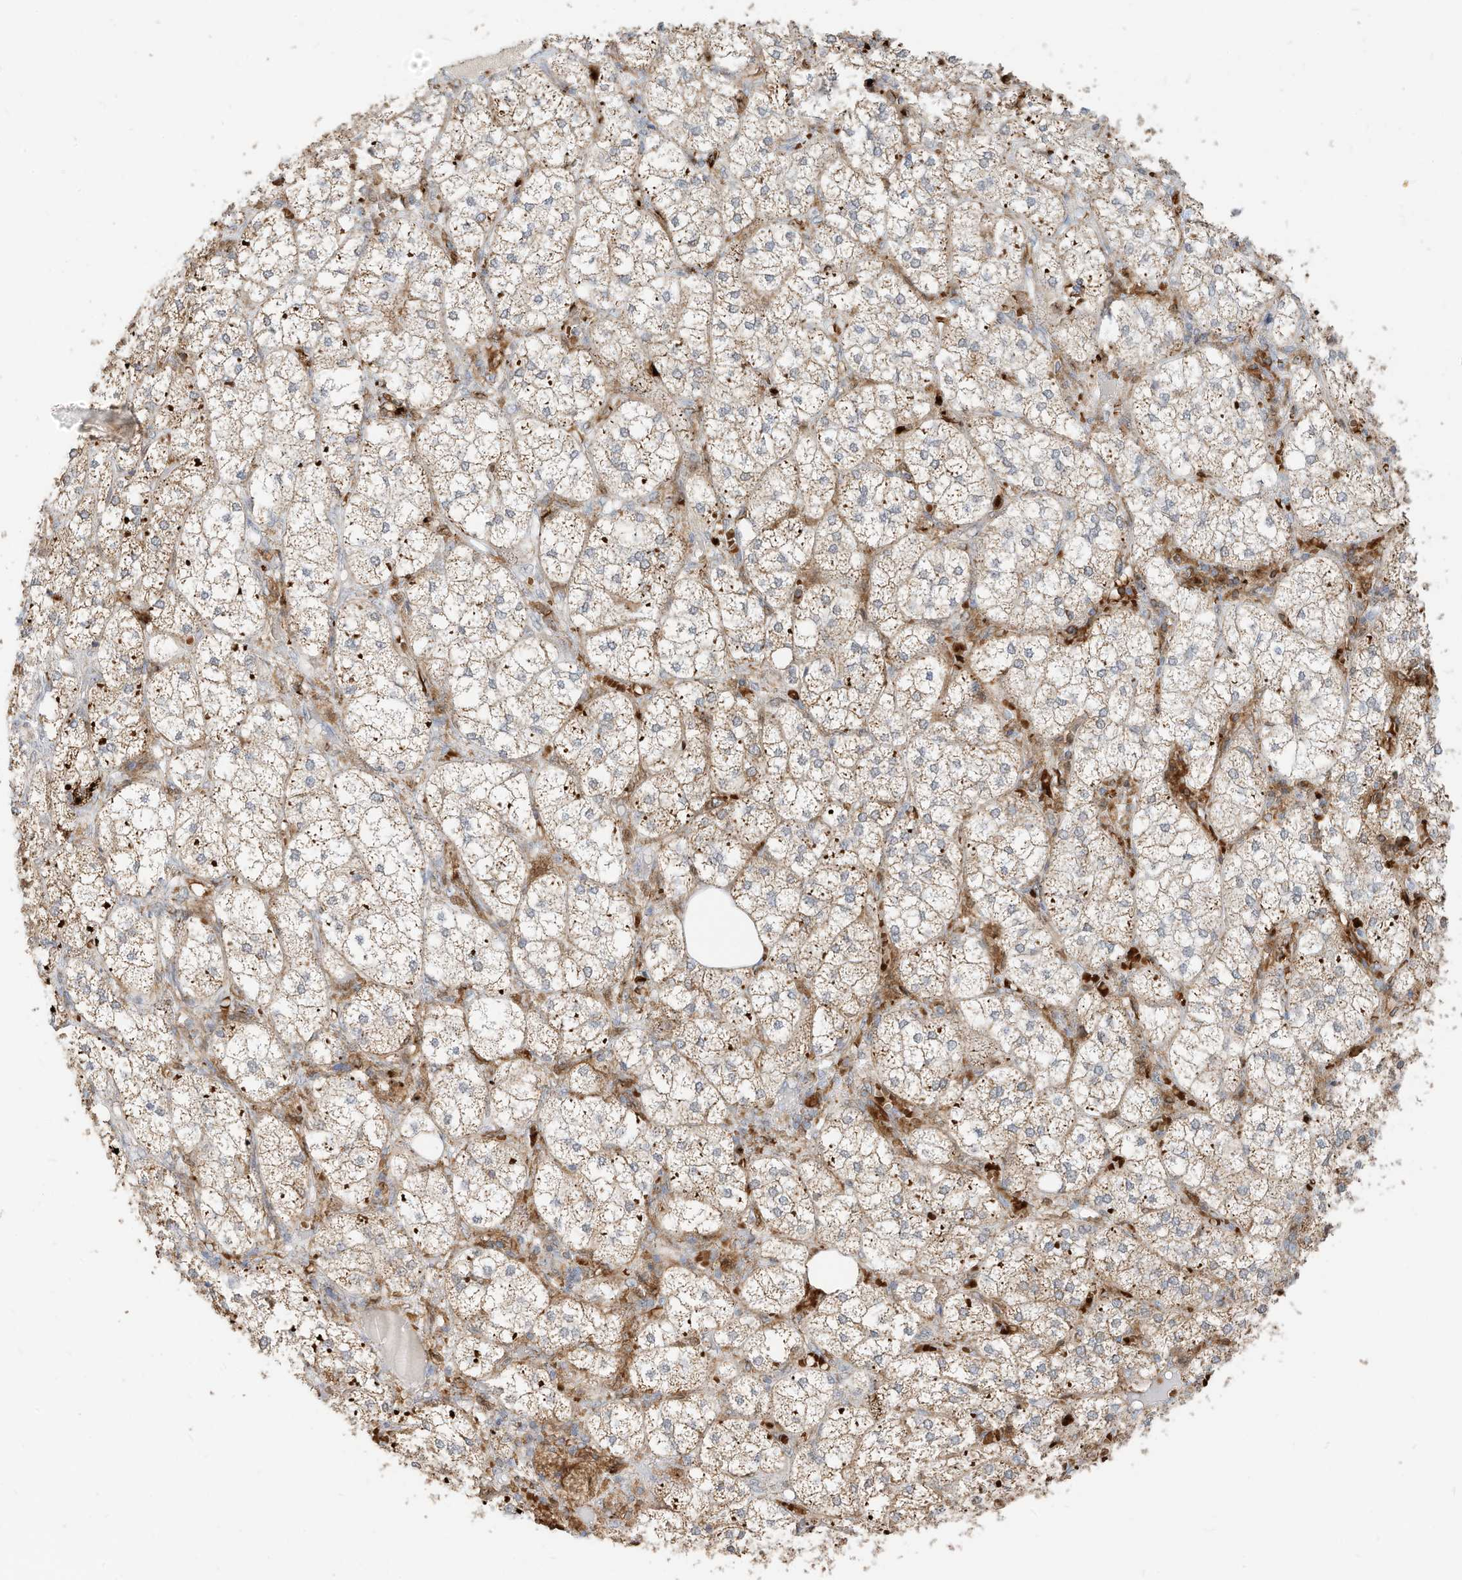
{"staining": {"intensity": "moderate", "quantity": ">75%", "location": "cytoplasmic/membranous"}, "tissue": "adrenal gland", "cell_type": "Glandular cells", "image_type": "normal", "snomed": [{"axis": "morphology", "description": "Normal tissue, NOS"}, {"axis": "topography", "description": "Adrenal gland"}], "caption": "DAB (3,3'-diaminobenzidine) immunohistochemical staining of benign human adrenal gland reveals moderate cytoplasmic/membranous protein staining in approximately >75% of glandular cells.", "gene": "MTUS2", "patient": {"sex": "female", "age": 61}}